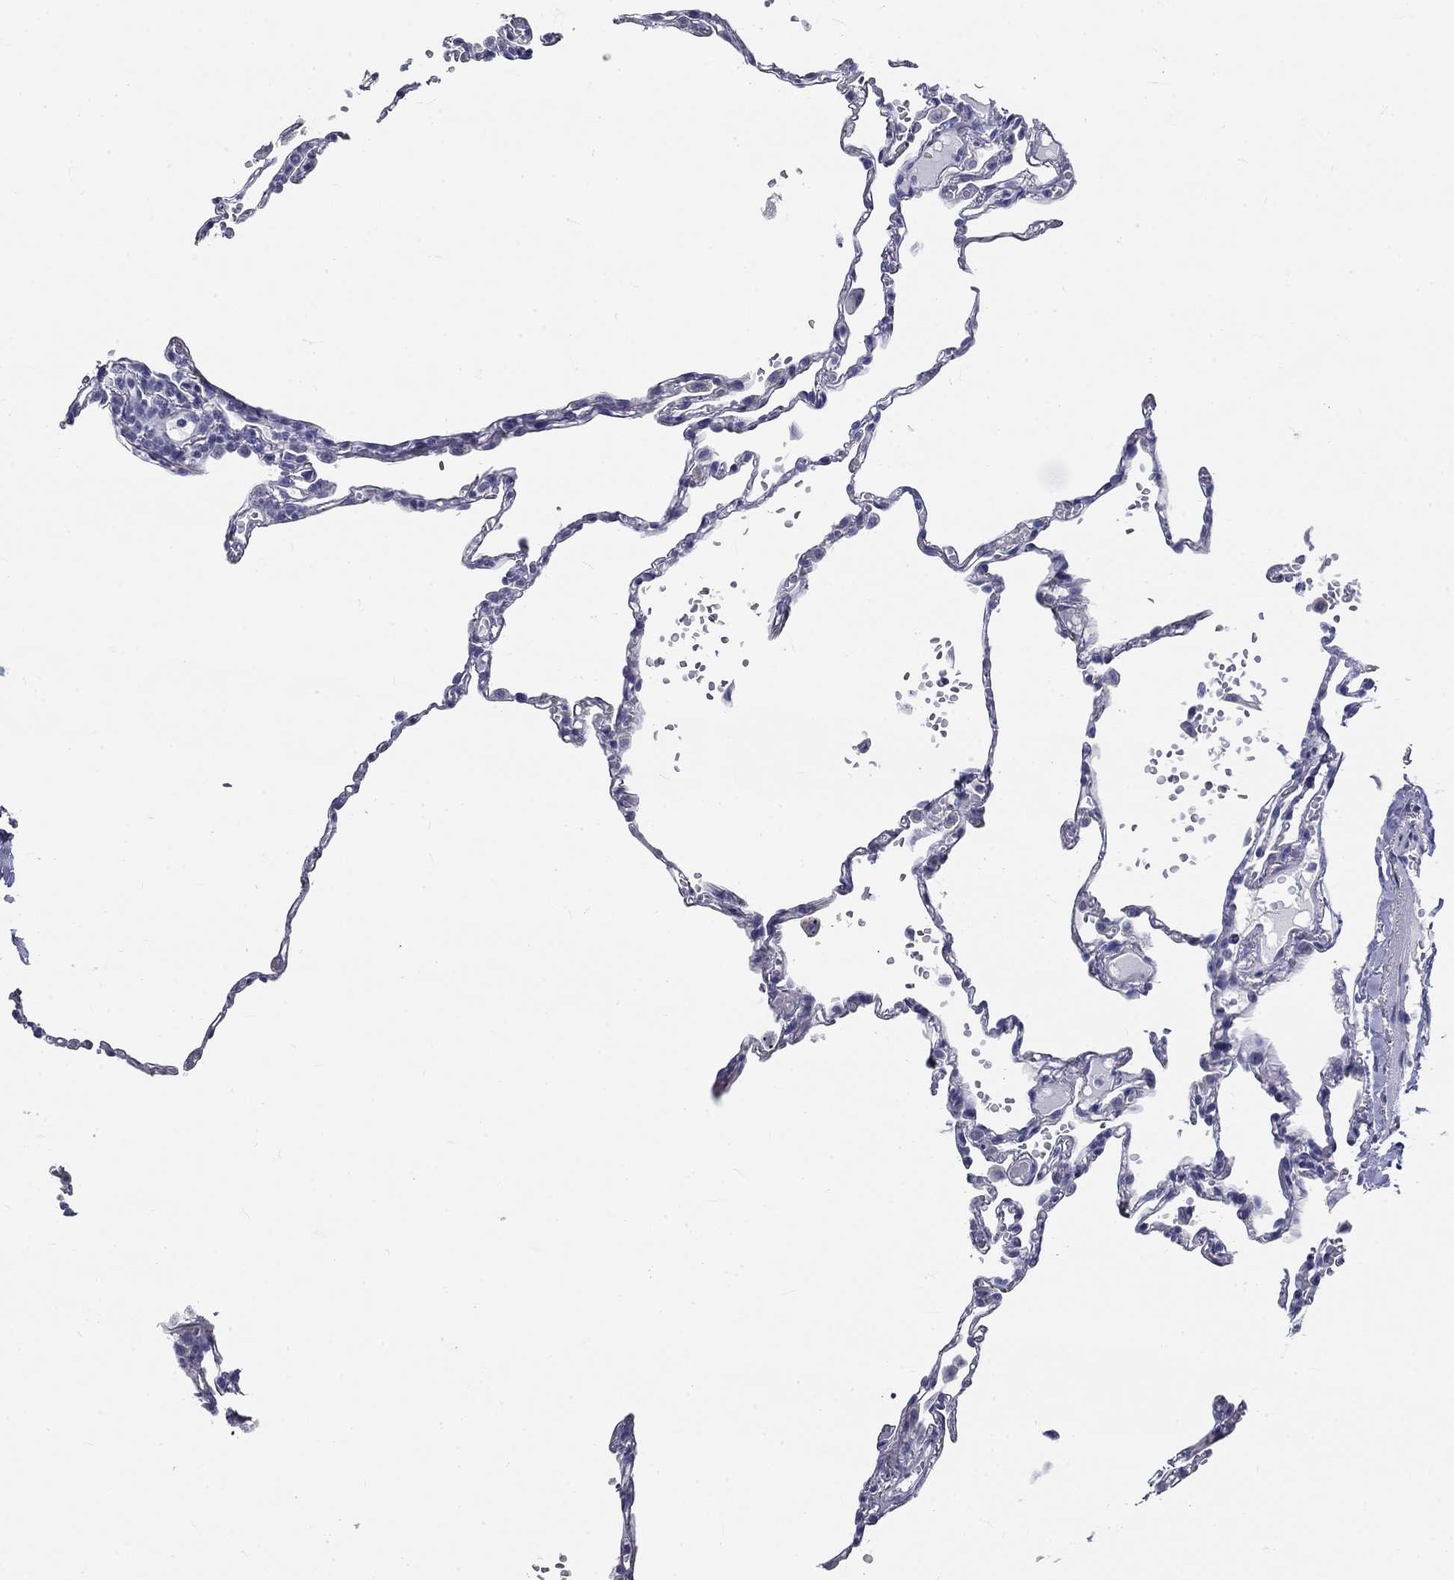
{"staining": {"intensity": "negative", "quantity": "none", "location": "none"}, "tissue": "lung", "cell_type": "Alveolar cells", "image_type": "normal", "snomed": [{"axis": "morphology", "description": "Normal tissue, NOS"}, {"axis": "topography", "description": "Lung"}], "caption": "A histopathology image of lung stained for a protein reveals no brown staining in alveolar cells. The staining was performed using DAB (3,3'-diaminobenzidine) to visualize the protein expression in brown, while the nuclei were stained in blue with hematoxylin (Magnification: 20x).", "gene": "GALNTL5", "patient": {"sex": "male", "age": 78}}